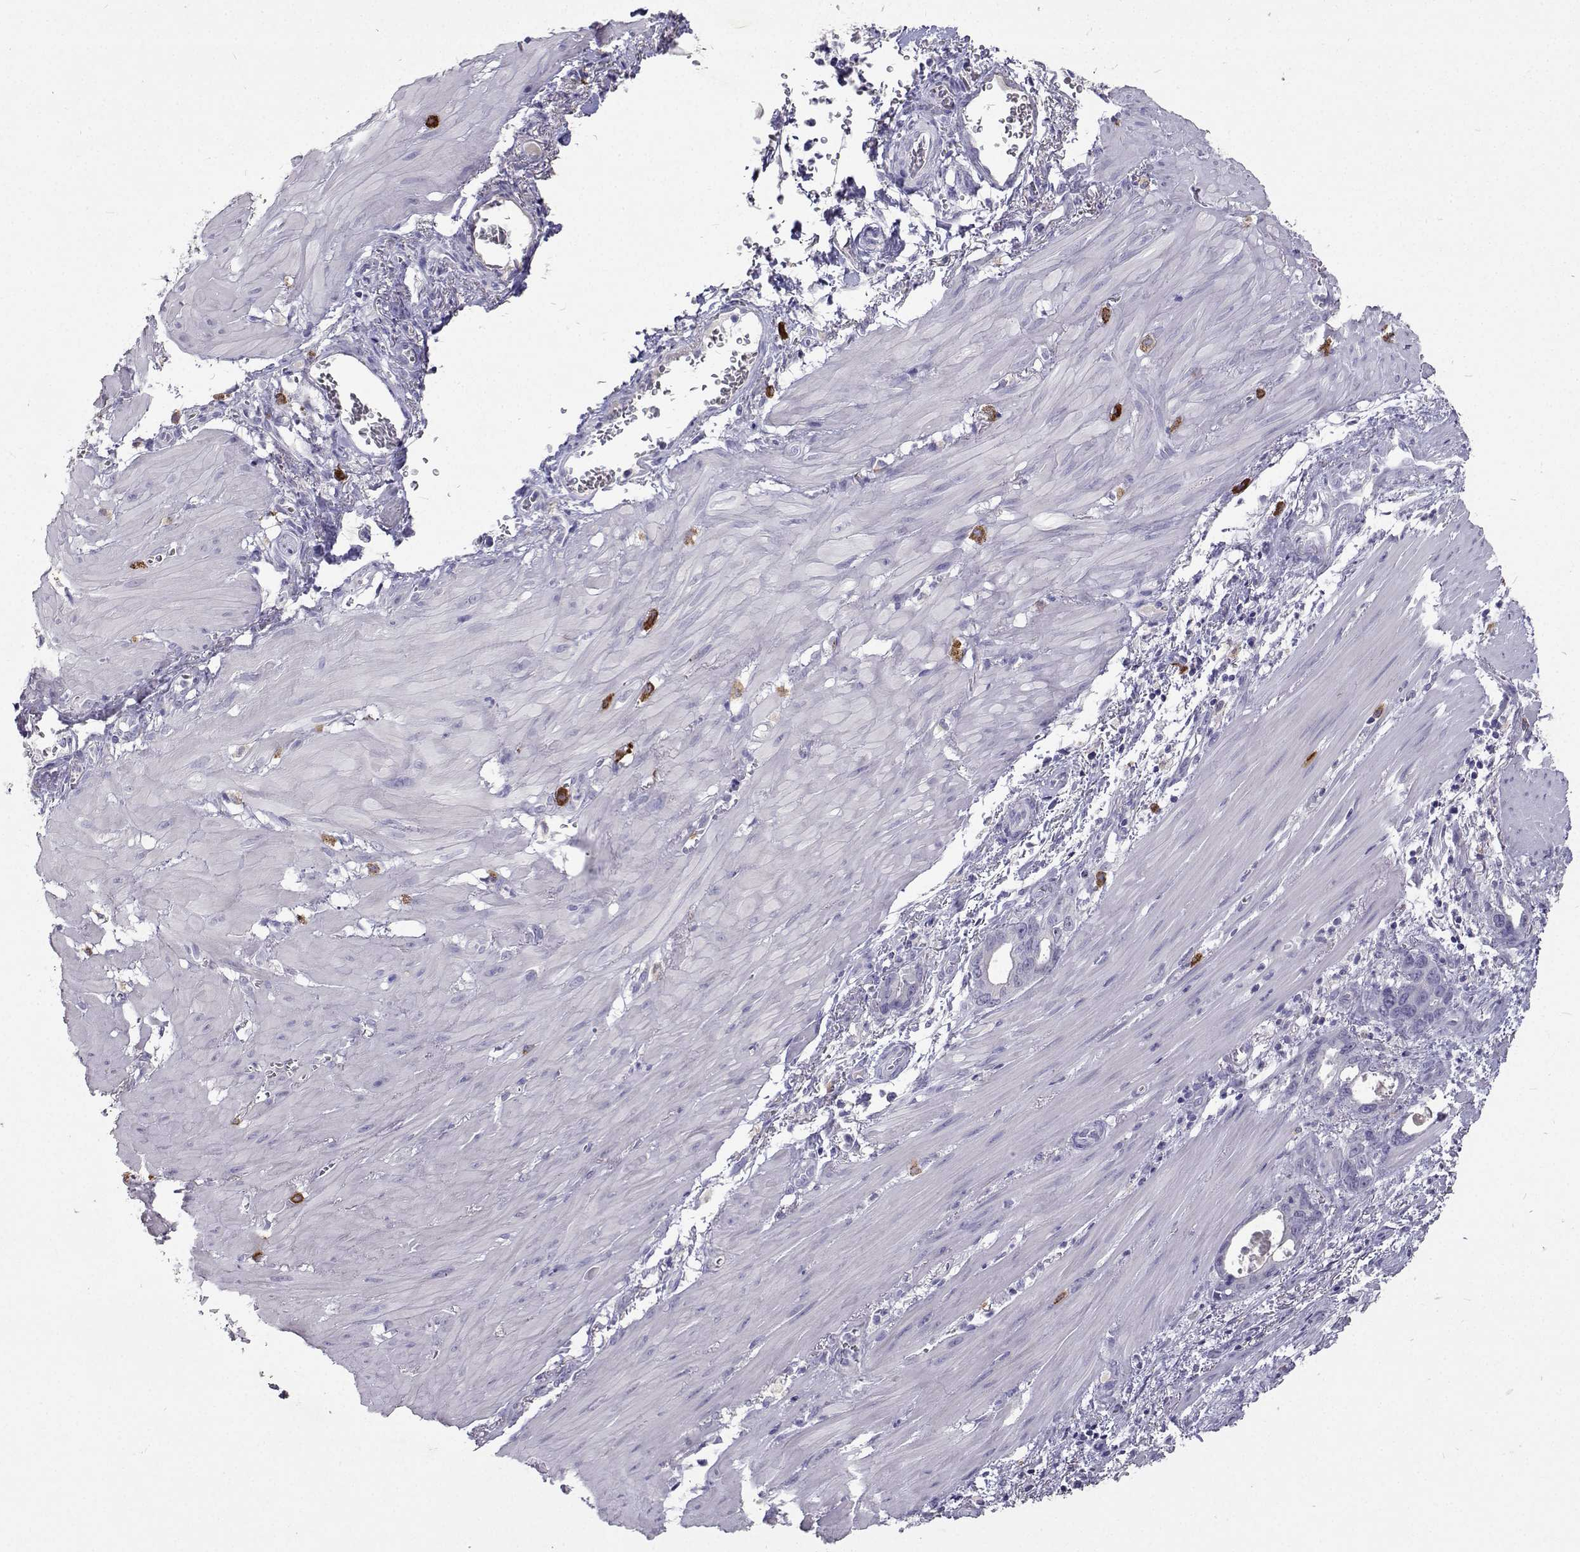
{"staining": {"intensity": "negative", "quantity": "none", "location": "none"}, "tissue": "stomach cancer", "cell_type": "Tumor cells", "image_type": "cancer", "snomed": [{"axis": "morphology", "description": "Normal tissue, NOS"}, {"axis": "morphology", "description": "Adenocarcinoma, NOS"}, {"axis": "topography", "description": "Esophagus"}, {"axis": "topography", "description": "Stomach, upper"}], "caption": "There is no significant positivity in tumor cells of stomach adenocarcinoma.", "gene": "CFAP44", "patient": {"sex": "male", "age": 74}}